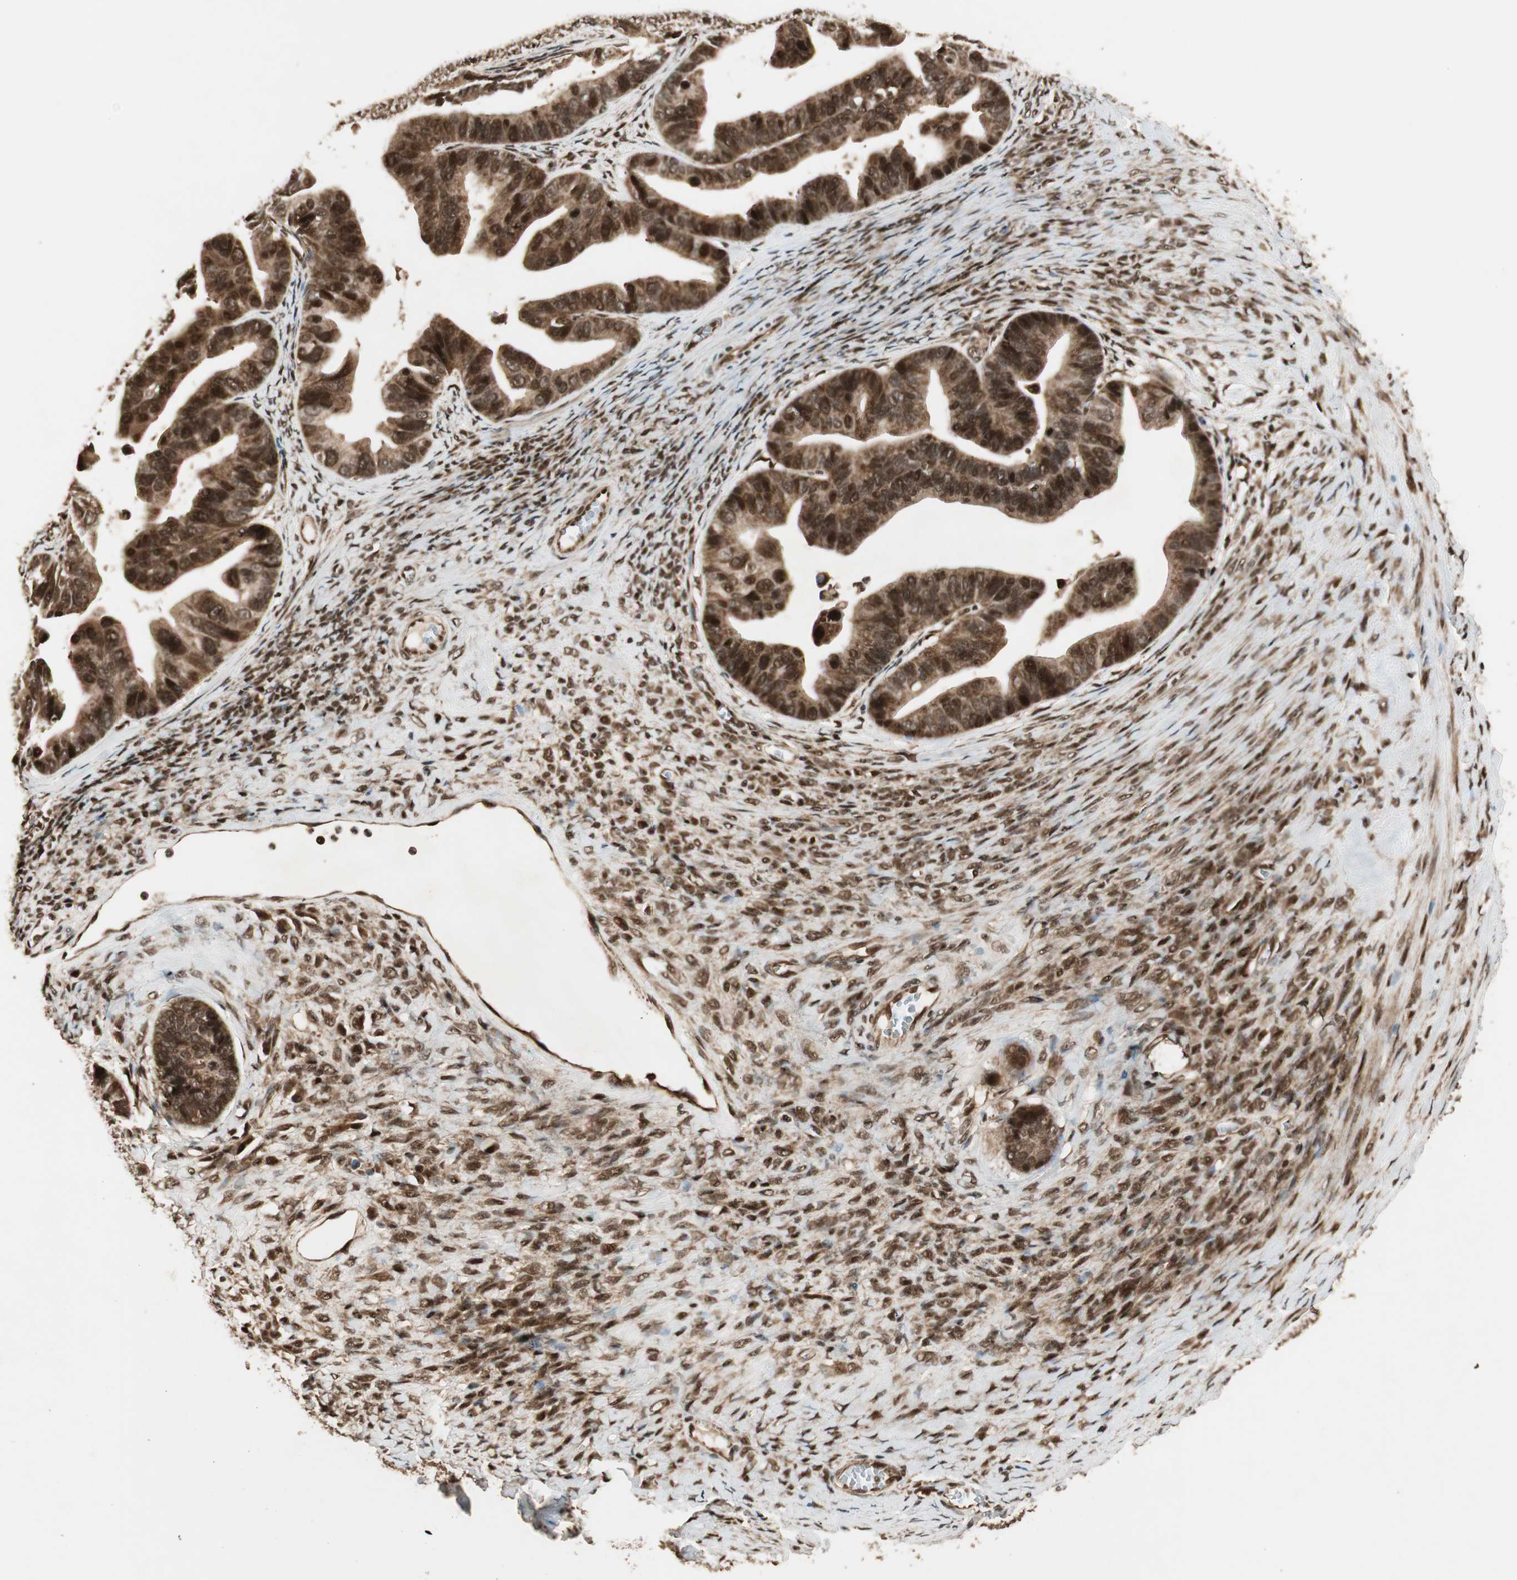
{"staining": {"intensity": "moderate", "quantity": ">75%", "location": "cytoplasmic/membranous,nuclear"}, "tissue": "ovarian cancer", "cell_type": "Tumor cells", "image_type": "cancer", "snomed": [{"axis": "morphology", "description": "Cystadenocarcinoma, serous, NOS"}, {"axis": "topography", "description": "Ovary"}], "caption": "Ovarian cancer (serous cystadenocarcinoma) stained with a brown dye demonstrates moderate cytoplasmic/membranous and nuclear positive staining in approximately >75% of tumor cells.", "gene": "RPA3", "patient": {"sex": "female", "age": 56}}